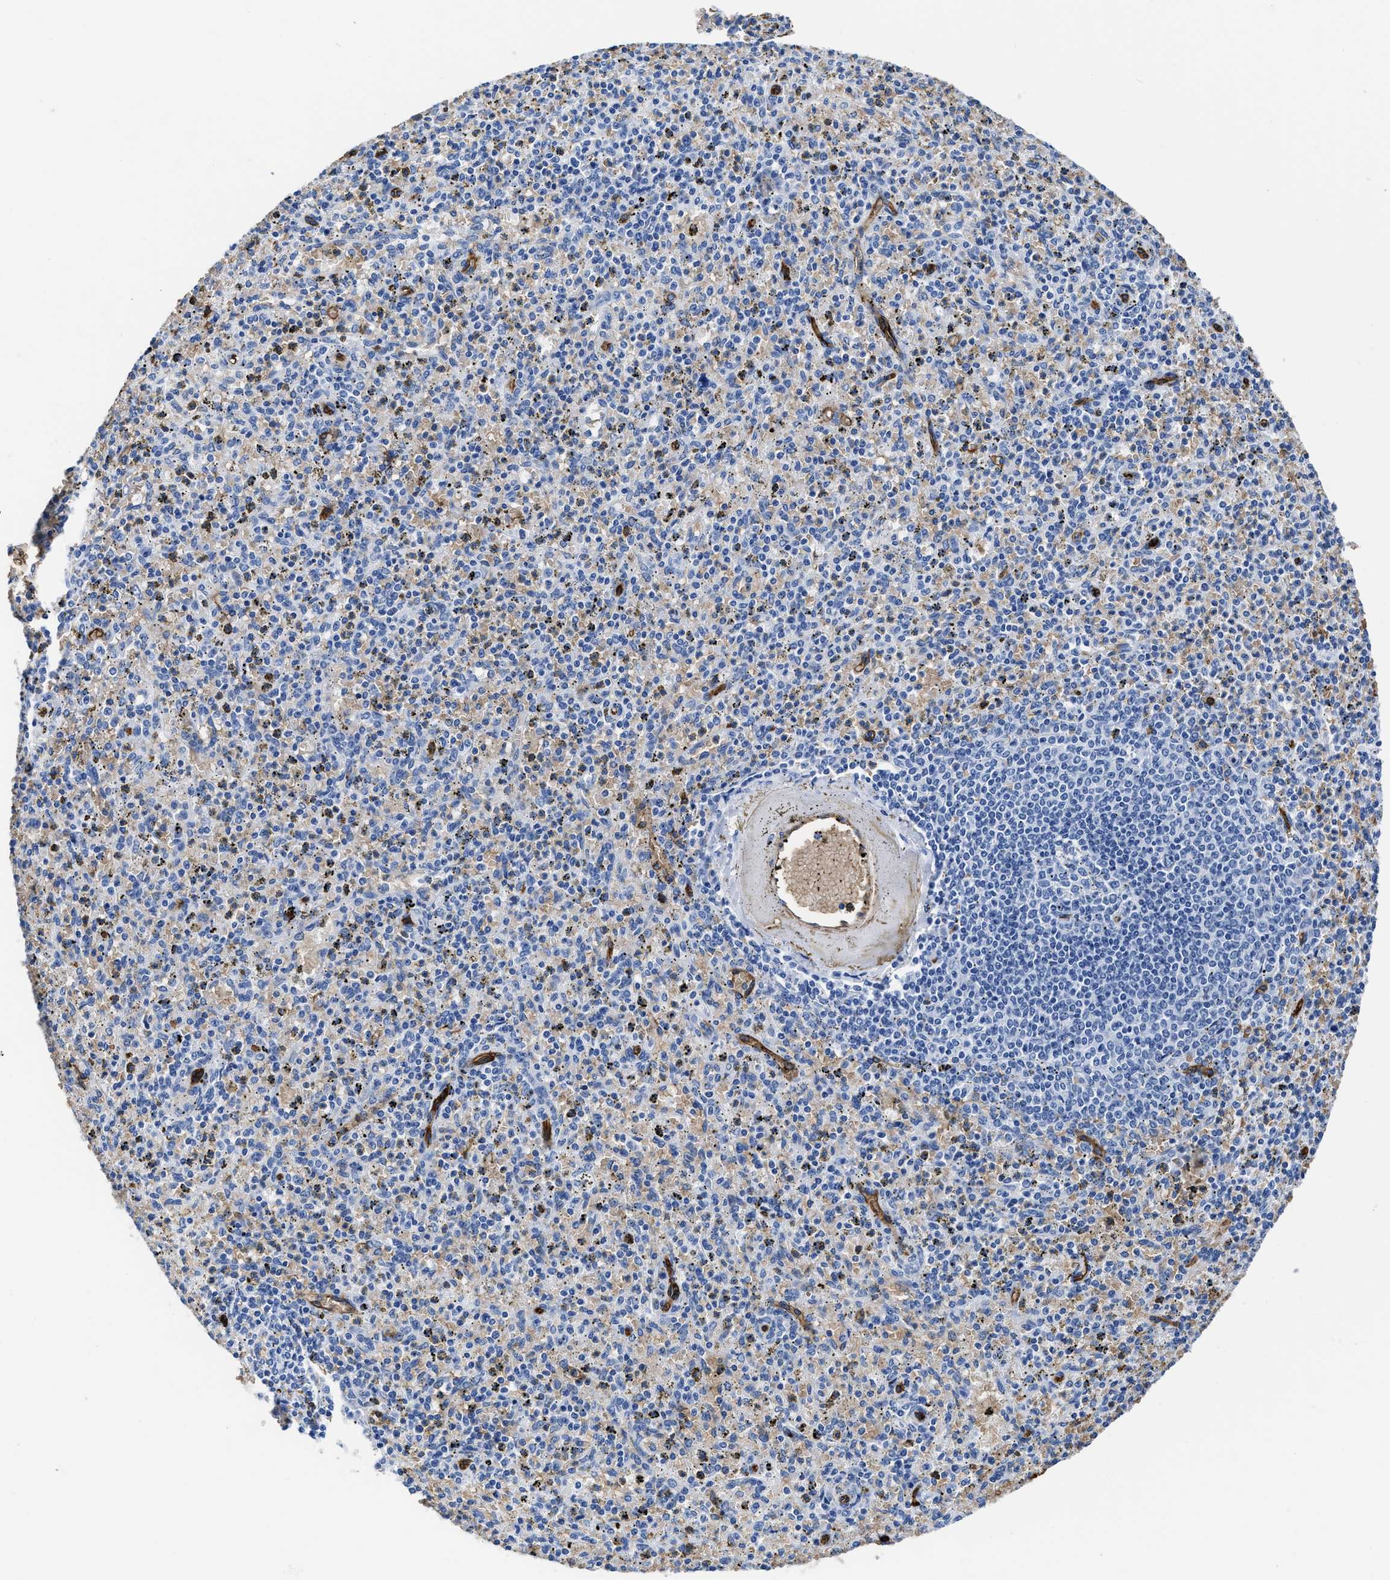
{"staining": {"intensity": "negative", "quantity": "none", "location": "none"}, "tissue": "spleen", "cell_type": "Cells in red pulp", "image_type": "normal", "snomed": [{"axis": "morphology", "description": "Normal tissue, NOS"}, {"axis": "topography", "description": "Spleen"}], "caption": "Immunohistochemistry (IHC) of benign human spleen reveals no expression in cells in red pulp. Brightfield microscopy of IHC stained with DAB (brown) and hematoxylin (blue), captured at high magnification.", "gene": "AQP1", "patient": {"sex": "male", "age": 72}}